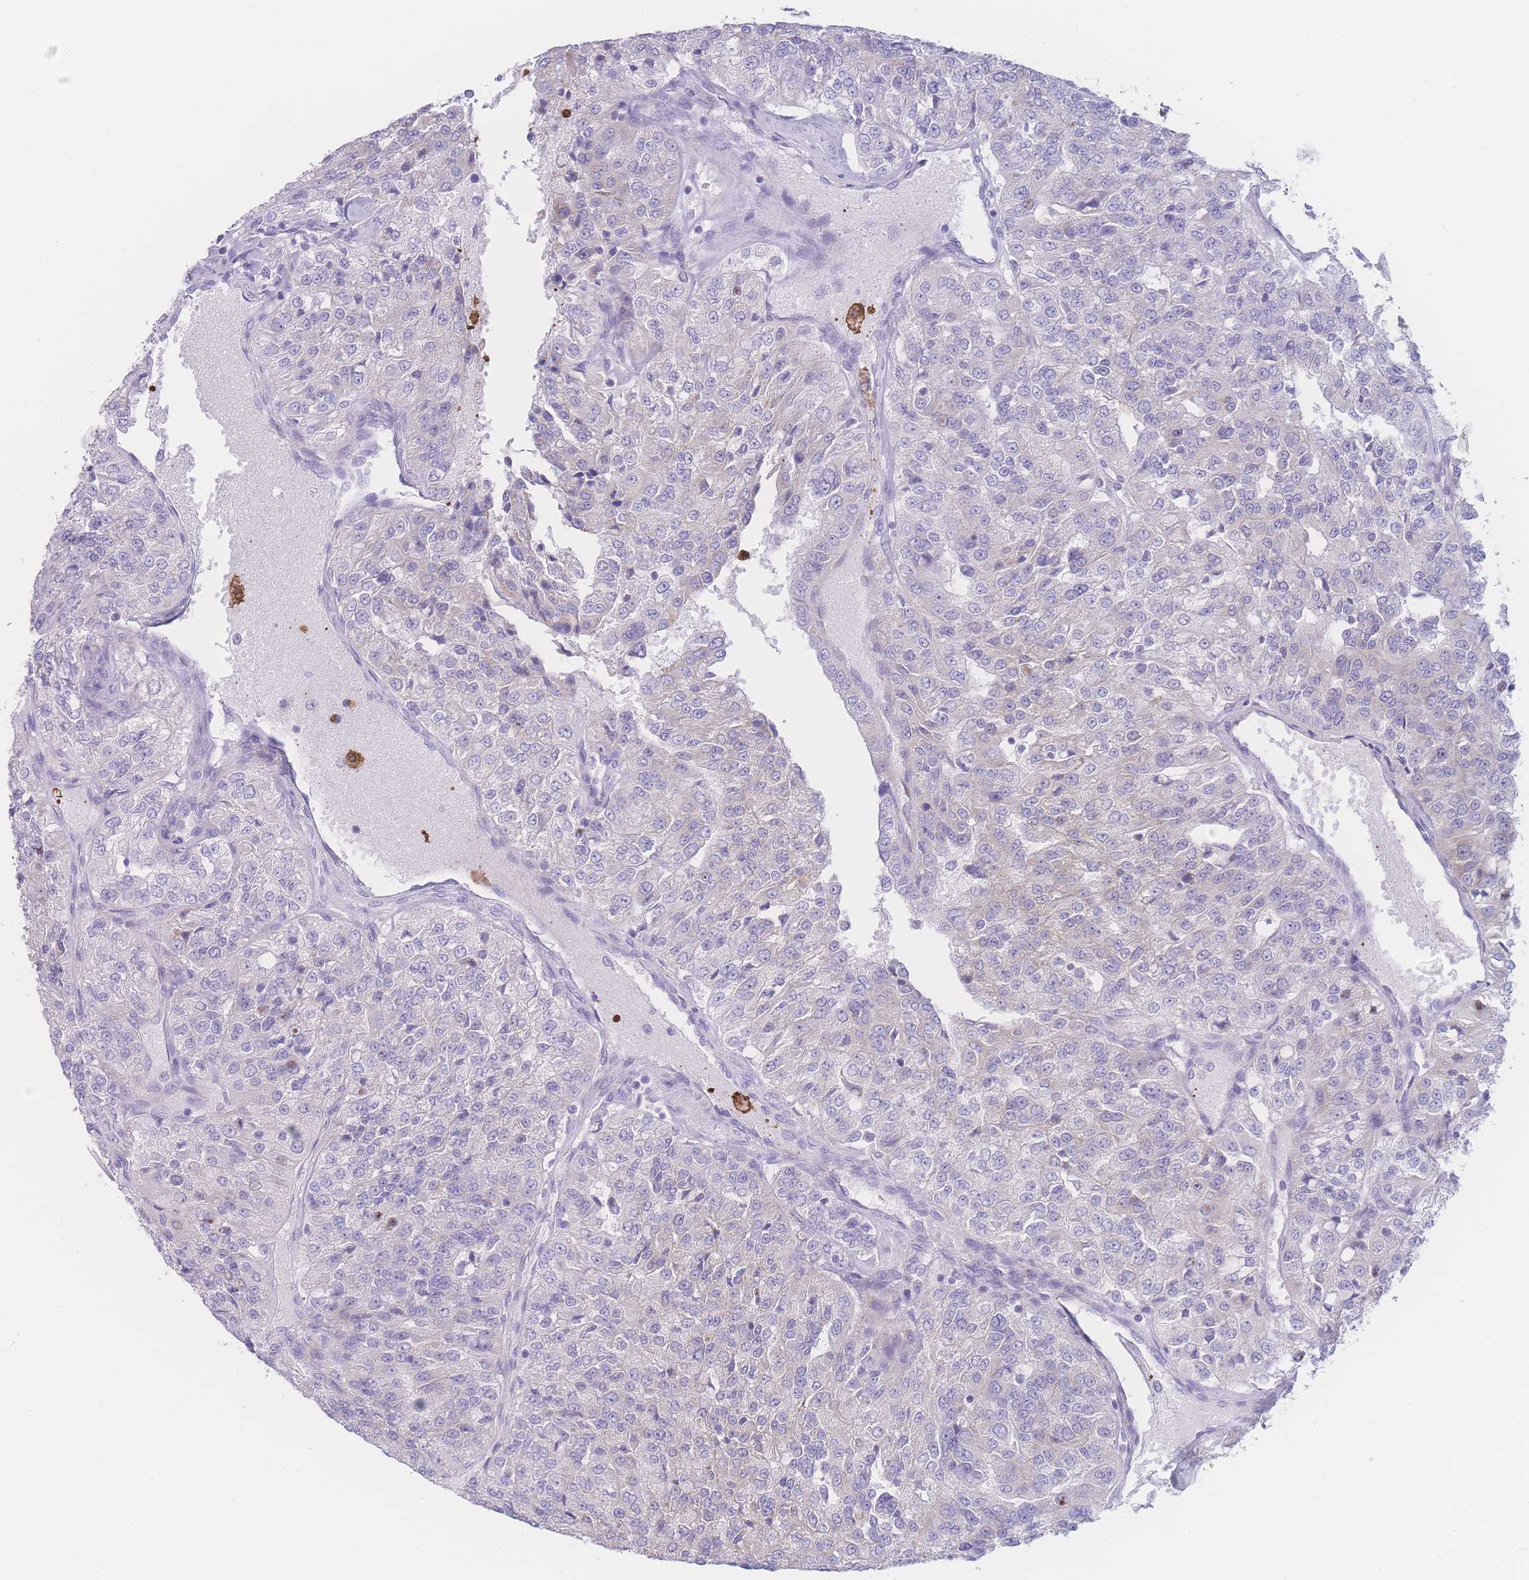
{"staining": {"intensity": "negative", "quantity": "none", "location": "none"}, "tissue": "renal cancer", "cell_type": "Tumor cells", "image_type": "cancer", "snomed": [{"axis": "morphology", "description": "Adenocarcinoma, NOS"}, {"axis": "topography", "description": "Kidney"}], "caption": "Image shows no significant protein staining in tumor cells of renal cancer (adenocarcinoma). (Brightfield microscopy of DAB immunohistochemistry at high magnification).", "gene": "NBEAL1", "patient": {"sex": "female", "age": 63}}